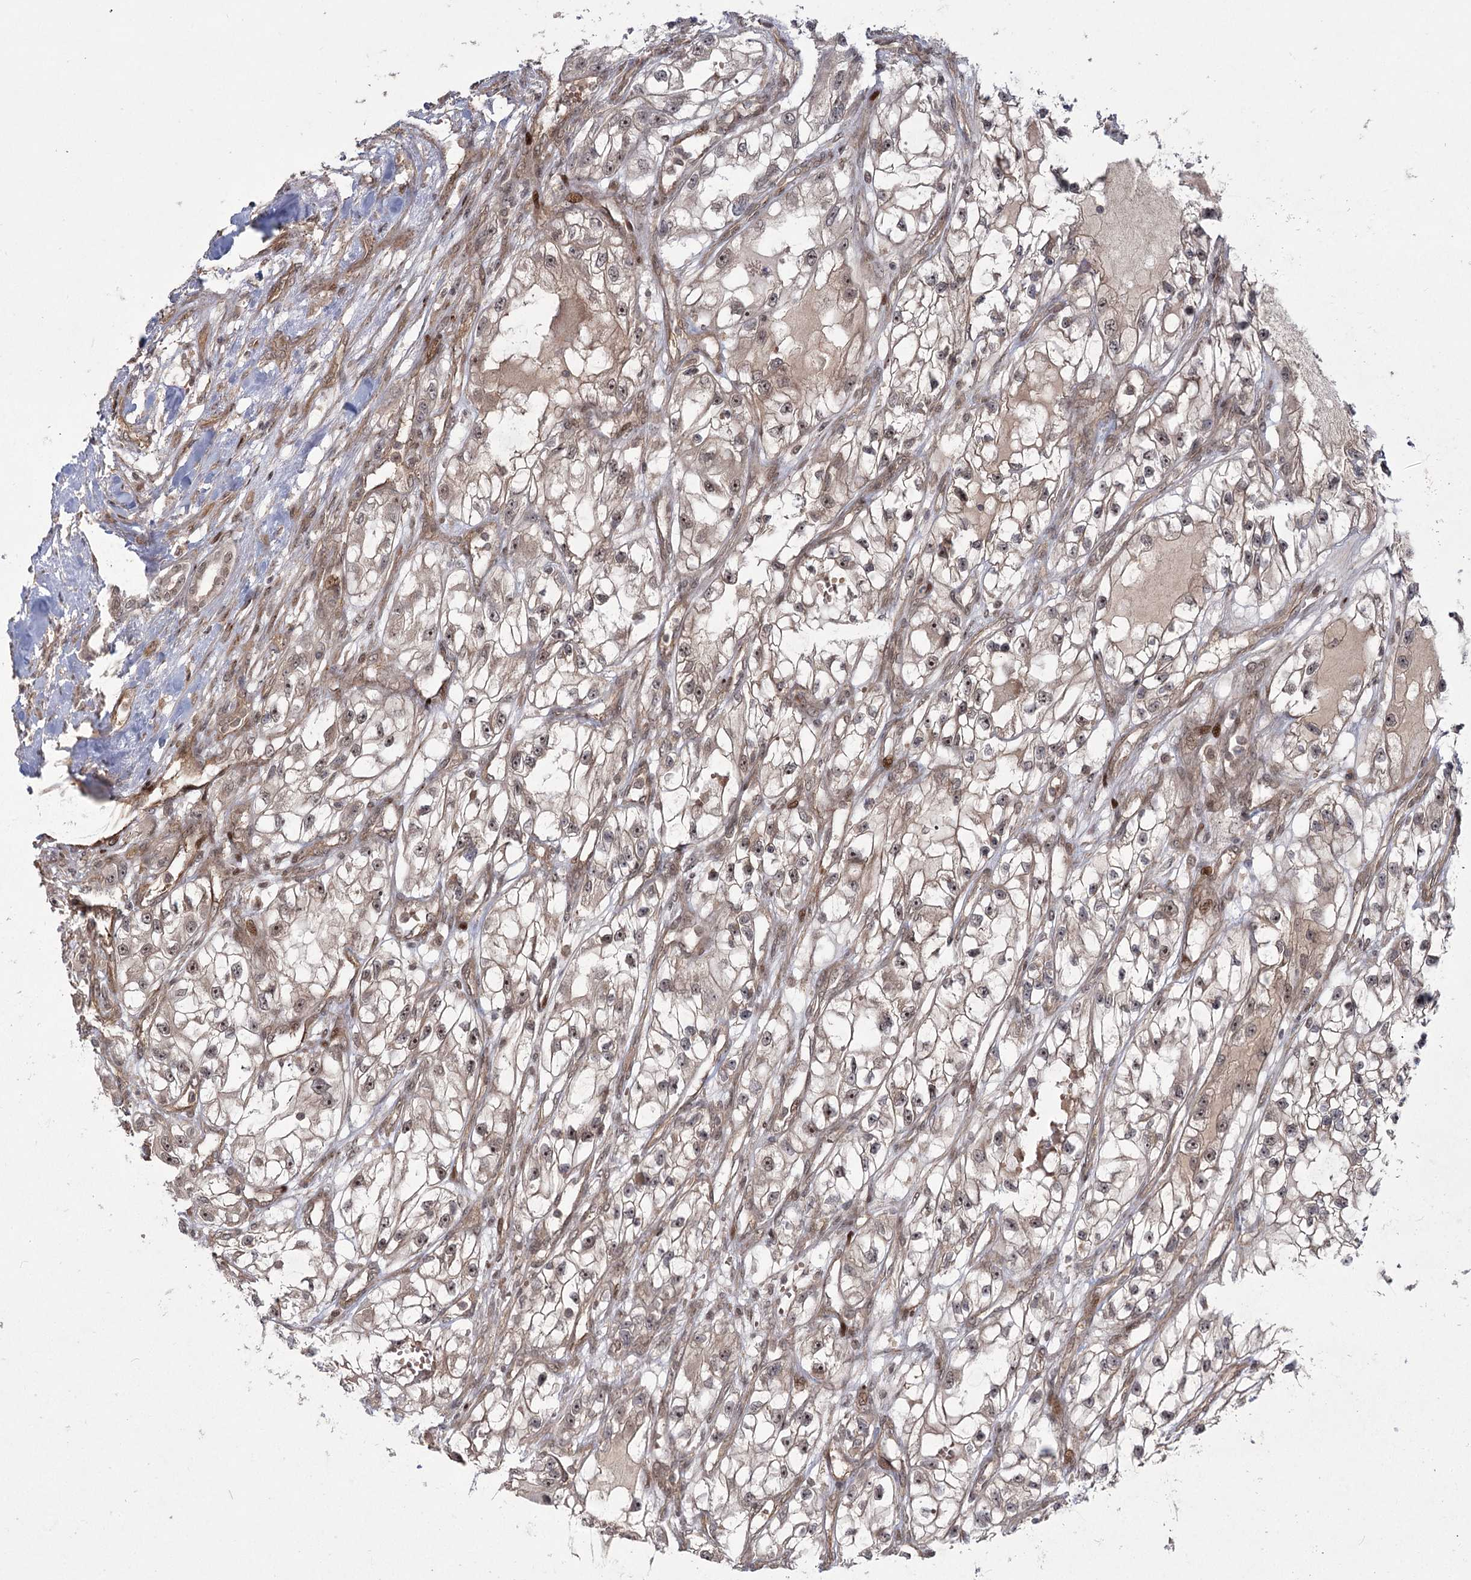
{"staining": {"intensity": "moderate", "quantity": "<25%", "location": "nuclear"}, "tissue": "renal cancer", "cell_type": "Tumor cells", "image_type": "cancer", "snomed": [{"axis": "morphology", "description": "Adenocarcinoma, NOS"}, {"axis": "topography", "description": "Kidney"}], "caption": "A low amount of moderate nuclear expression is identified in about <25% of tumor cells in renal cancer tissue. Using DAB (3,3'-diaminobenzidine) (brown) and hematoxylin (blue) stains, captured at high magnification using brightfield microscopy.", "gene": "HELQ", "patient": {"sex": "female", "age": 57}}